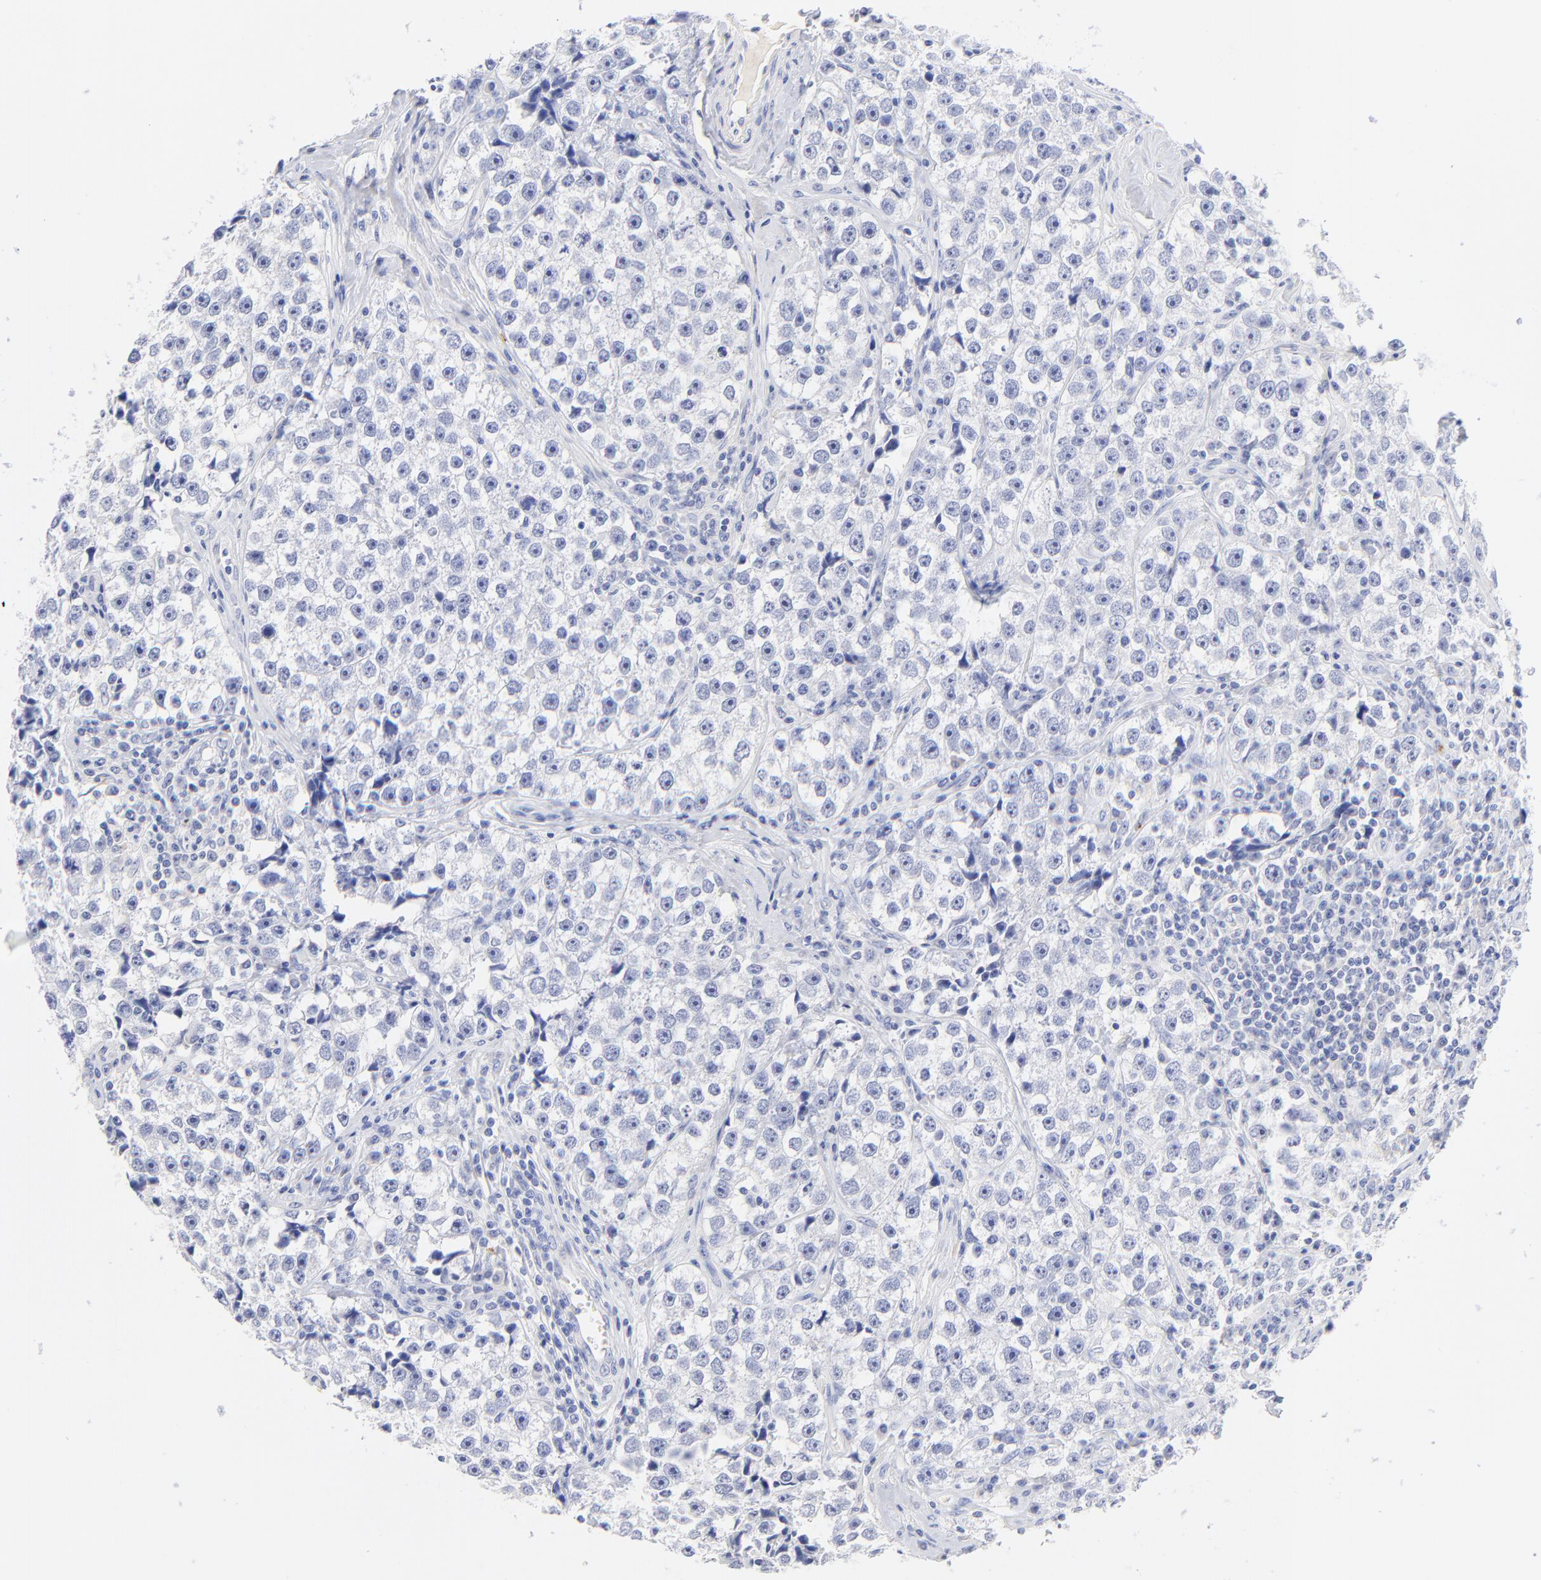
{"staining": {"intensity": "negative", "quantity": "none", "location": "none"}, "tissue": "testis cancer", "cell_type": "Tumor cells", "image_type": "cancer", "snomed": [{"axis": "morphology", "description": "Seminoma, NOS"}, {"axis": "topography", "description": "Testis"}], "caption": "Image shows no significant protein staining in tumor cells of seminoma (testis).", "gene": "SULT4A1", "patient": {"sex": "male", "age": 32}}